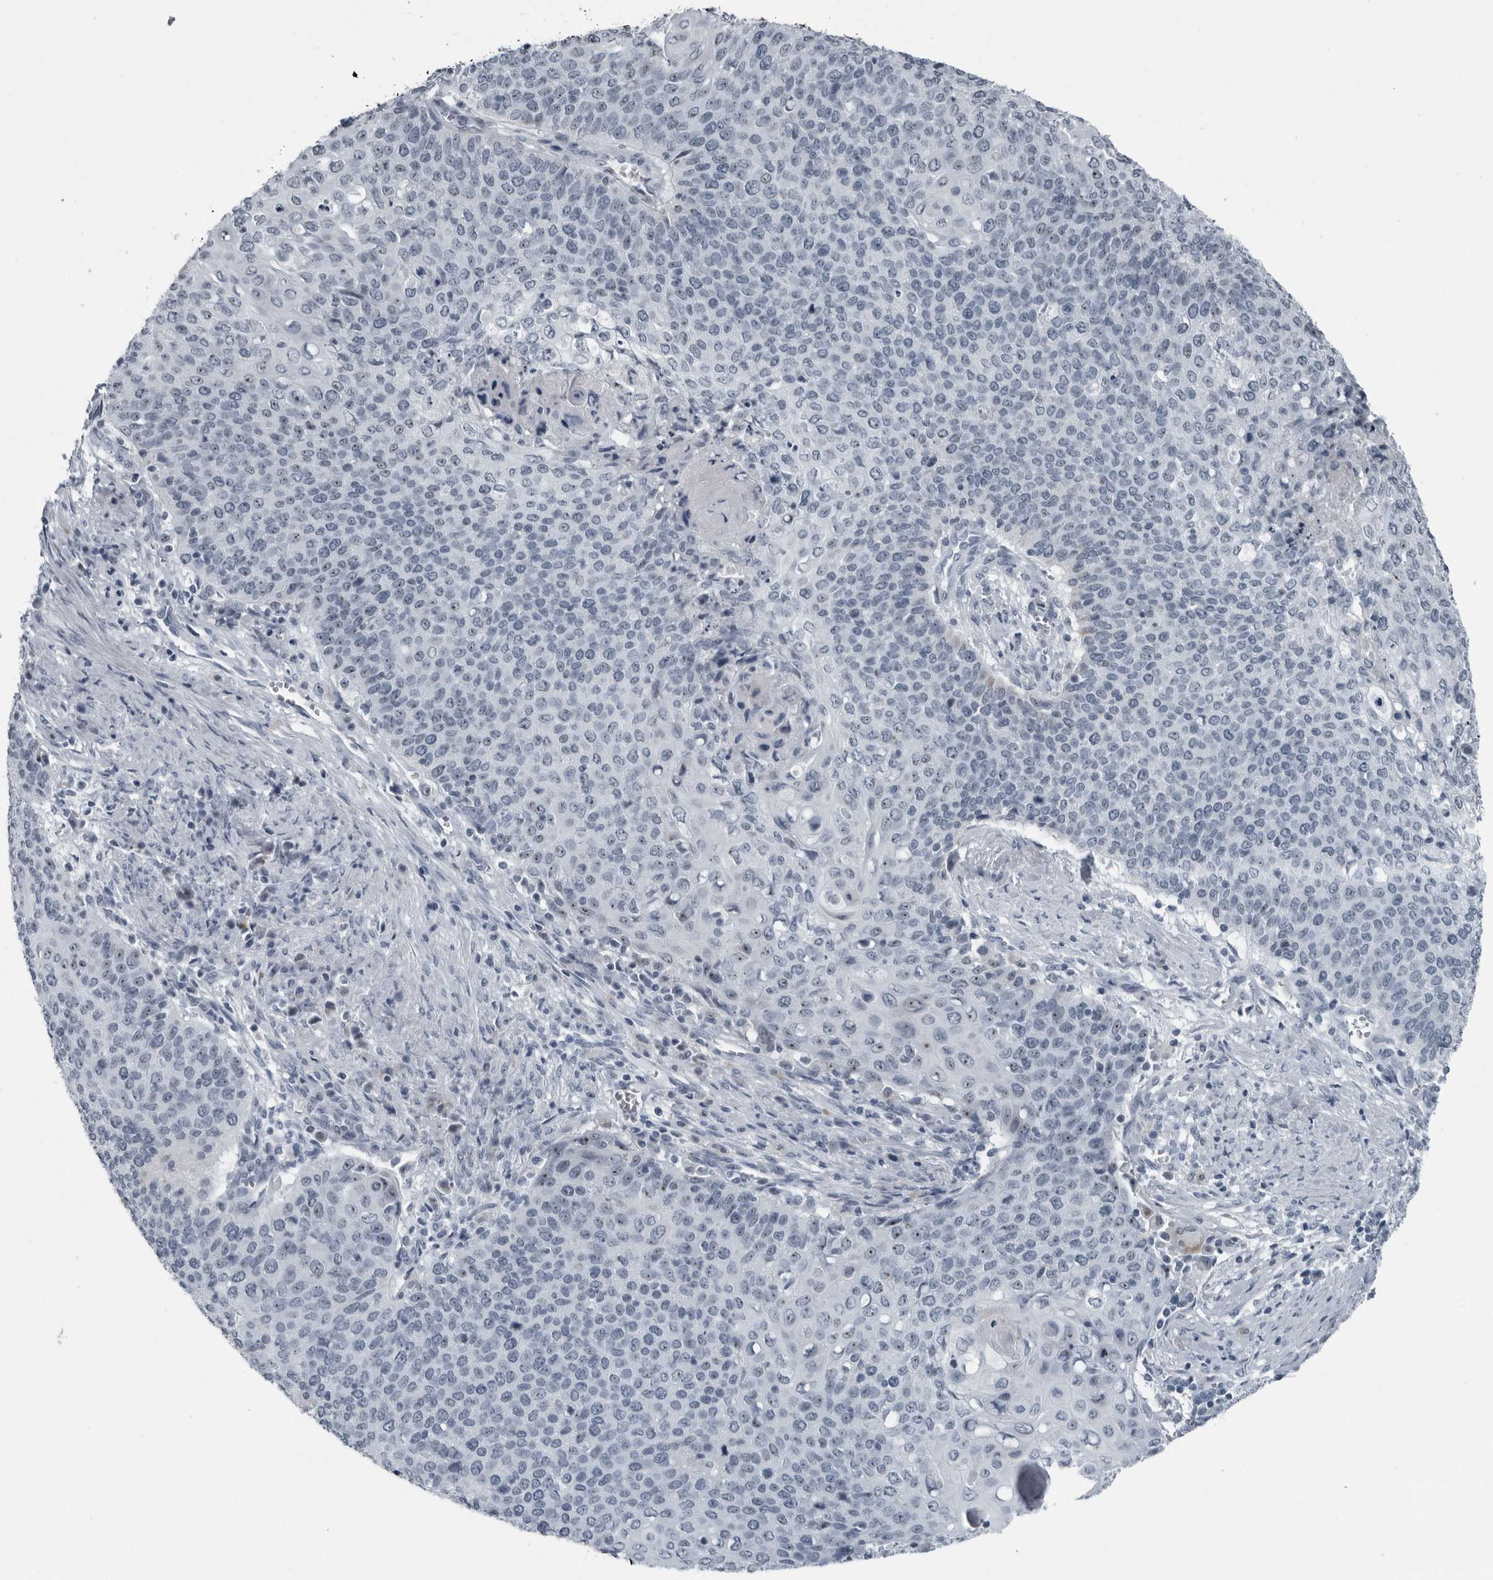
{"staining": {"intensity": "moderate", "quantity": "<25%", "location": "nuclear"}, "tissue": "cervical cancer", "cell_type": "Tumor cells", "image_type": "cancer", "snomed": [{"axis": "morphology", "description": "Squamous cell carcinoma, NOS"}, {"axis": "topography", "description": "Cervix"}], "caption": "A low amount of moderate nuclear staining is identified in approximately <25% of tumor cells in cervical squamous cell carcinoma tissue.", "gene": "PDCD11", "patient": {"sex": "female", "age": 39}}